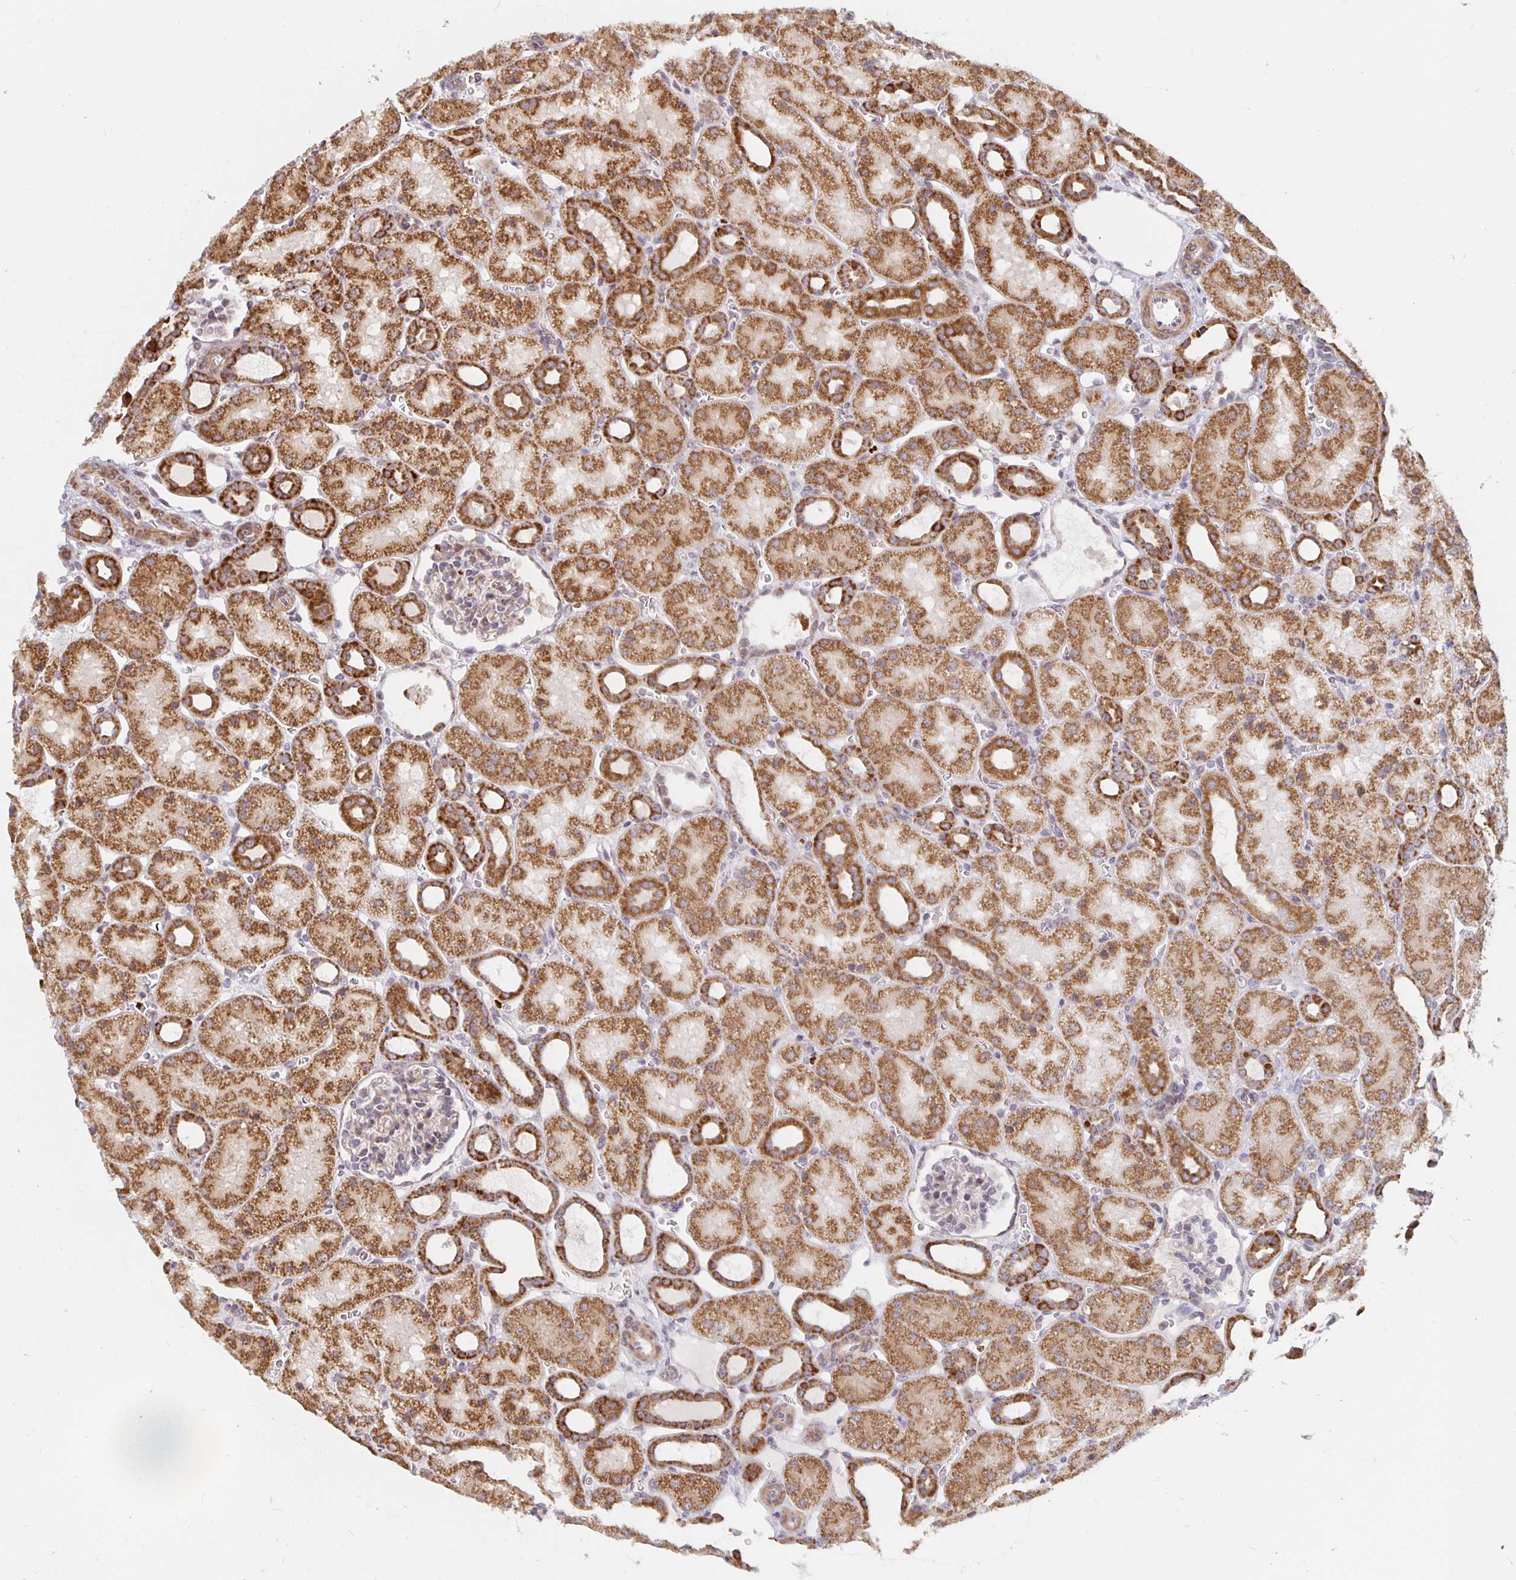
{"staining": {"intensity": "weak", "quantity": ">75%", "location": "cytoplasmic/membranous"}, "tissue": "kidney", "cell_type": "Cells in glomeruli", "image_type": "normal", "snomed": [{"axis": "morphology", "description": "Normal tissue, NOS"}, {"axis": "topography", "description": "Kidney"}], "caption": "A brown stain highlights weak cytoplasmic/membranous staining of a protein in cells in glomeruli of normal human kidney.", "gene": "MRPL28", "patient": {"sex": "male", "age": 2}}